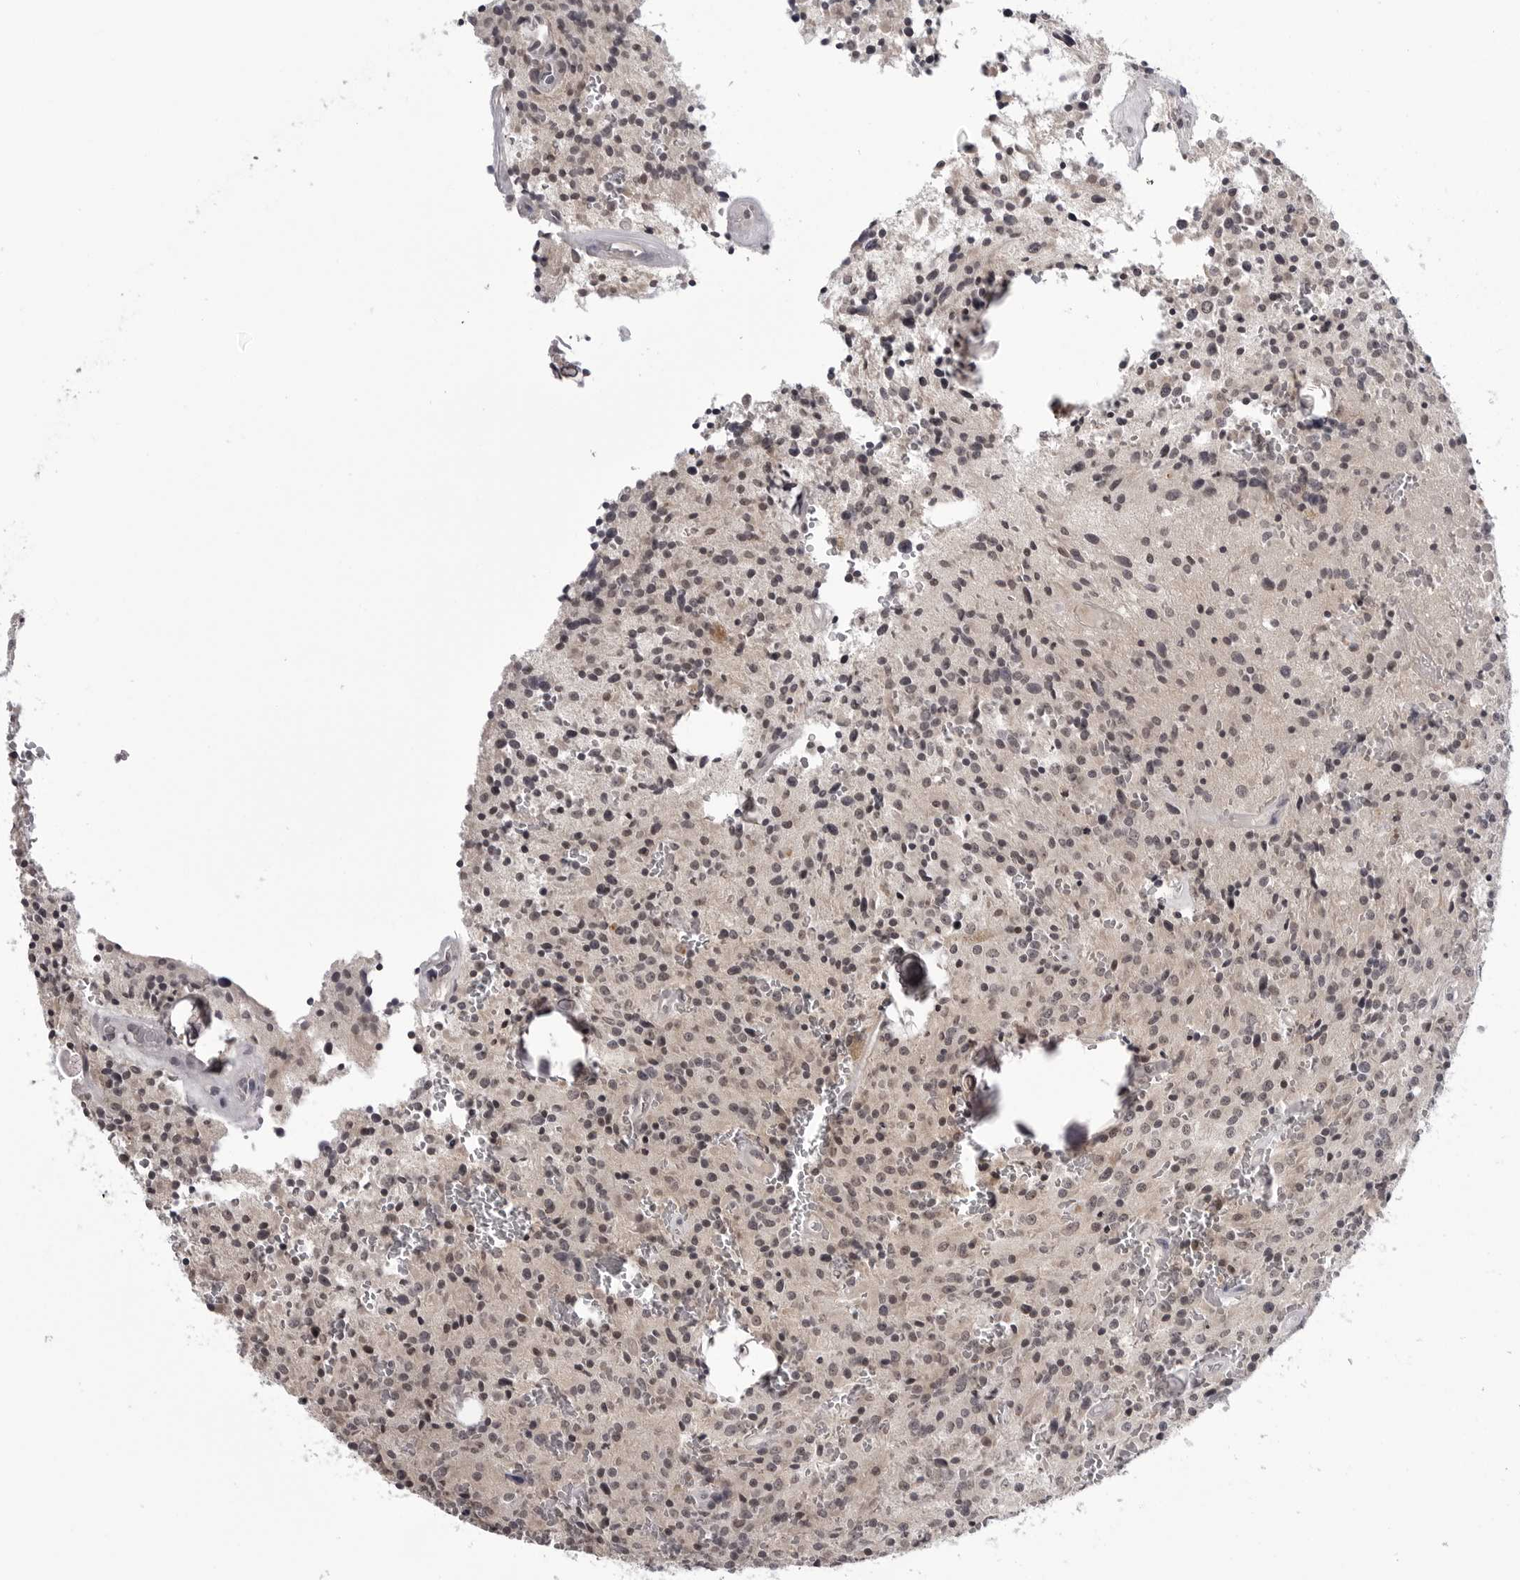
{"staining": {"intensity": "weak", "quantity": "25%-75%", "location": "nuclear"}, "tissue": "glioma", "cell_type": "Tumor cells", "image_type": "cancer", "snomed": [{"axis": "morphology", "description": "Glioma, malignant, Low grade"}, {"axis": "topography", "description": "Brain"}], "caption": "An immunohistochemistry photomicrograph of neoplastic tissue is shown. Protein staining in brown labels weak nuclear positivity in glioma within tumor cells.", "gene": "CDK20", "patient": {"sex": "male", "age": 58}}